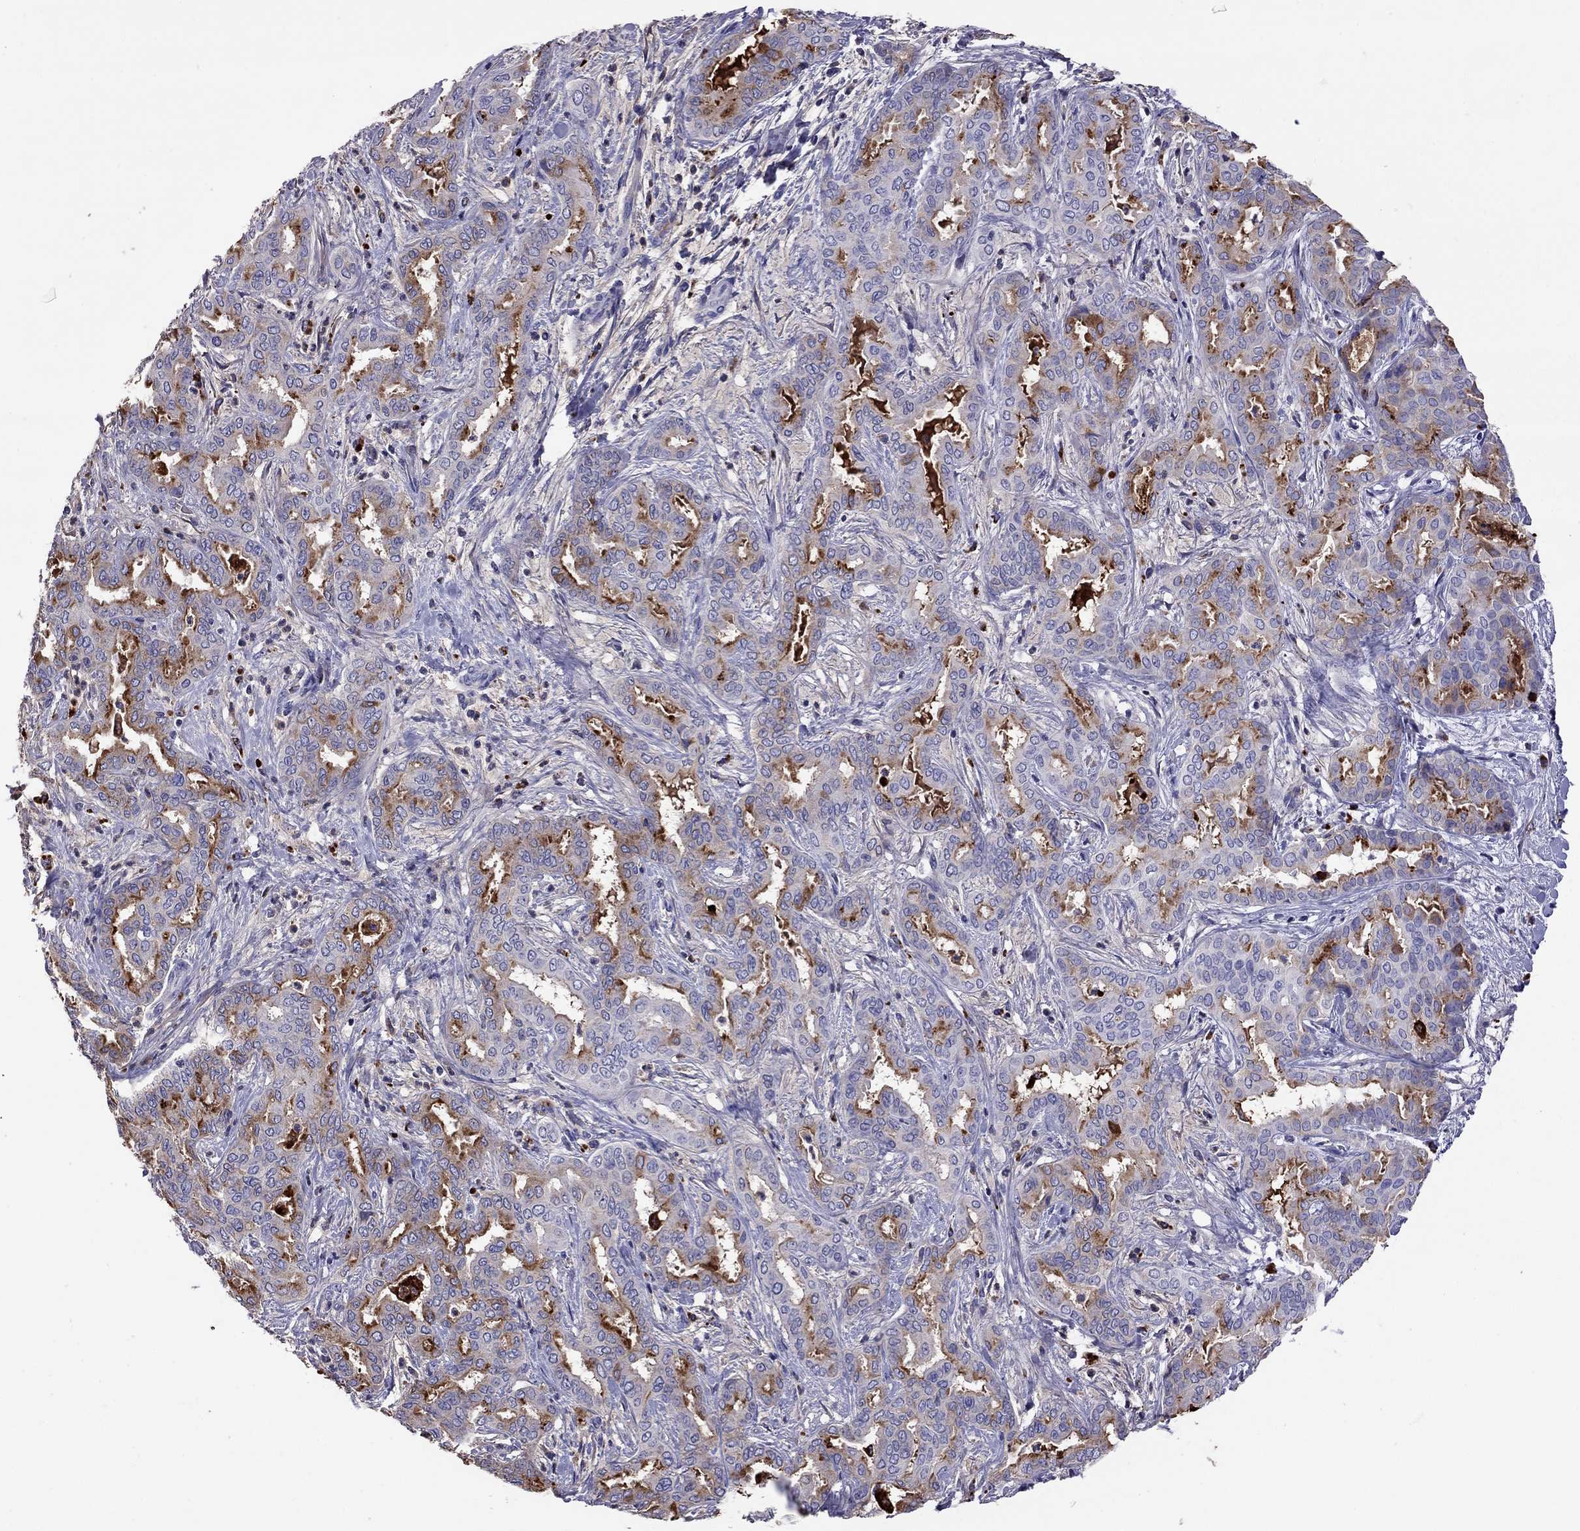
{"staining": {"intensity": "moderate", "quantity": "25%-75%", "location": "cytoplasmic/membranous"}, "tissue": "liver cancer", "cell_type": "Tumor cells", "image_type": "cancer", "snomed": [{"axis": "morphology", "description": "Cholangiocarcinoma"}, {"axis": "topography", "description": "Liver"}], "caption": "Immunohistochemistry (IHC) (DAB) staining of human liver cancer (cholangiocarcinoma) shows moderate cytoplasmic/membranous protein staining in approximately 25%-75% of tumor cells.", "gene": "SERPINA3", "patient": {"sex": "female", "age": 64}}